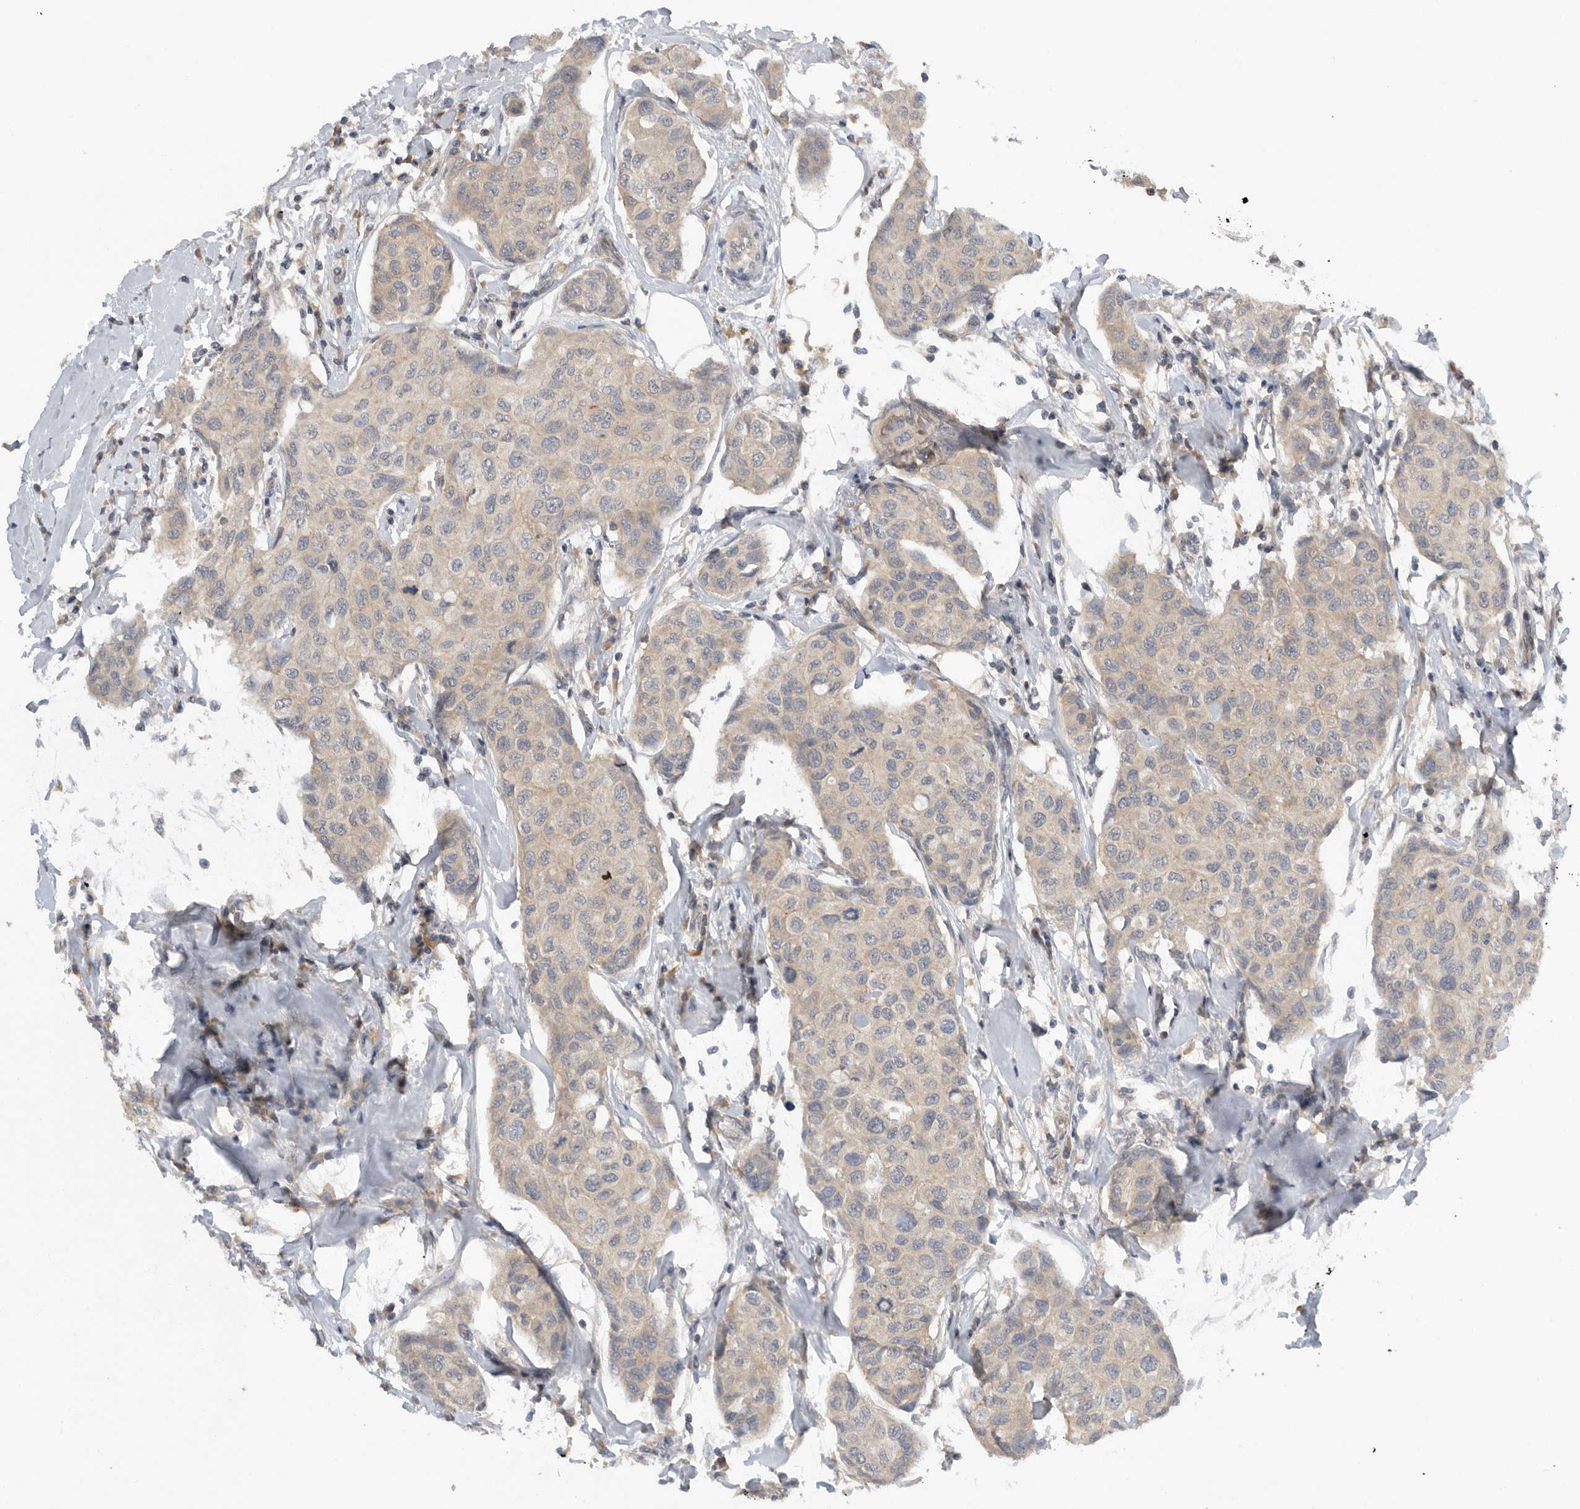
{"staining": {"intensity": "weak", "quantity": ">75%", "location": "cytoplasmic/membranous"}, "tissue": "breast cancer", "cell_type": "Tumor cells", "image_type": "cancer", "snomed": [{"axis": "morphology", "description": "Duct carcinoma"}, {"axis": "topography", "description": "Breast"}], "caption": "The image exhibits a brown stain indicating the presence of a protein in the cytoplasmic/membranous of tumor cells in breast cancer (intraductal carcinoma). Ihc stains the protein of interest in brown and the nuclei are stained blue.", "gene": "AASDHPPT", "patient": {"sex": "female", "age": 80}}